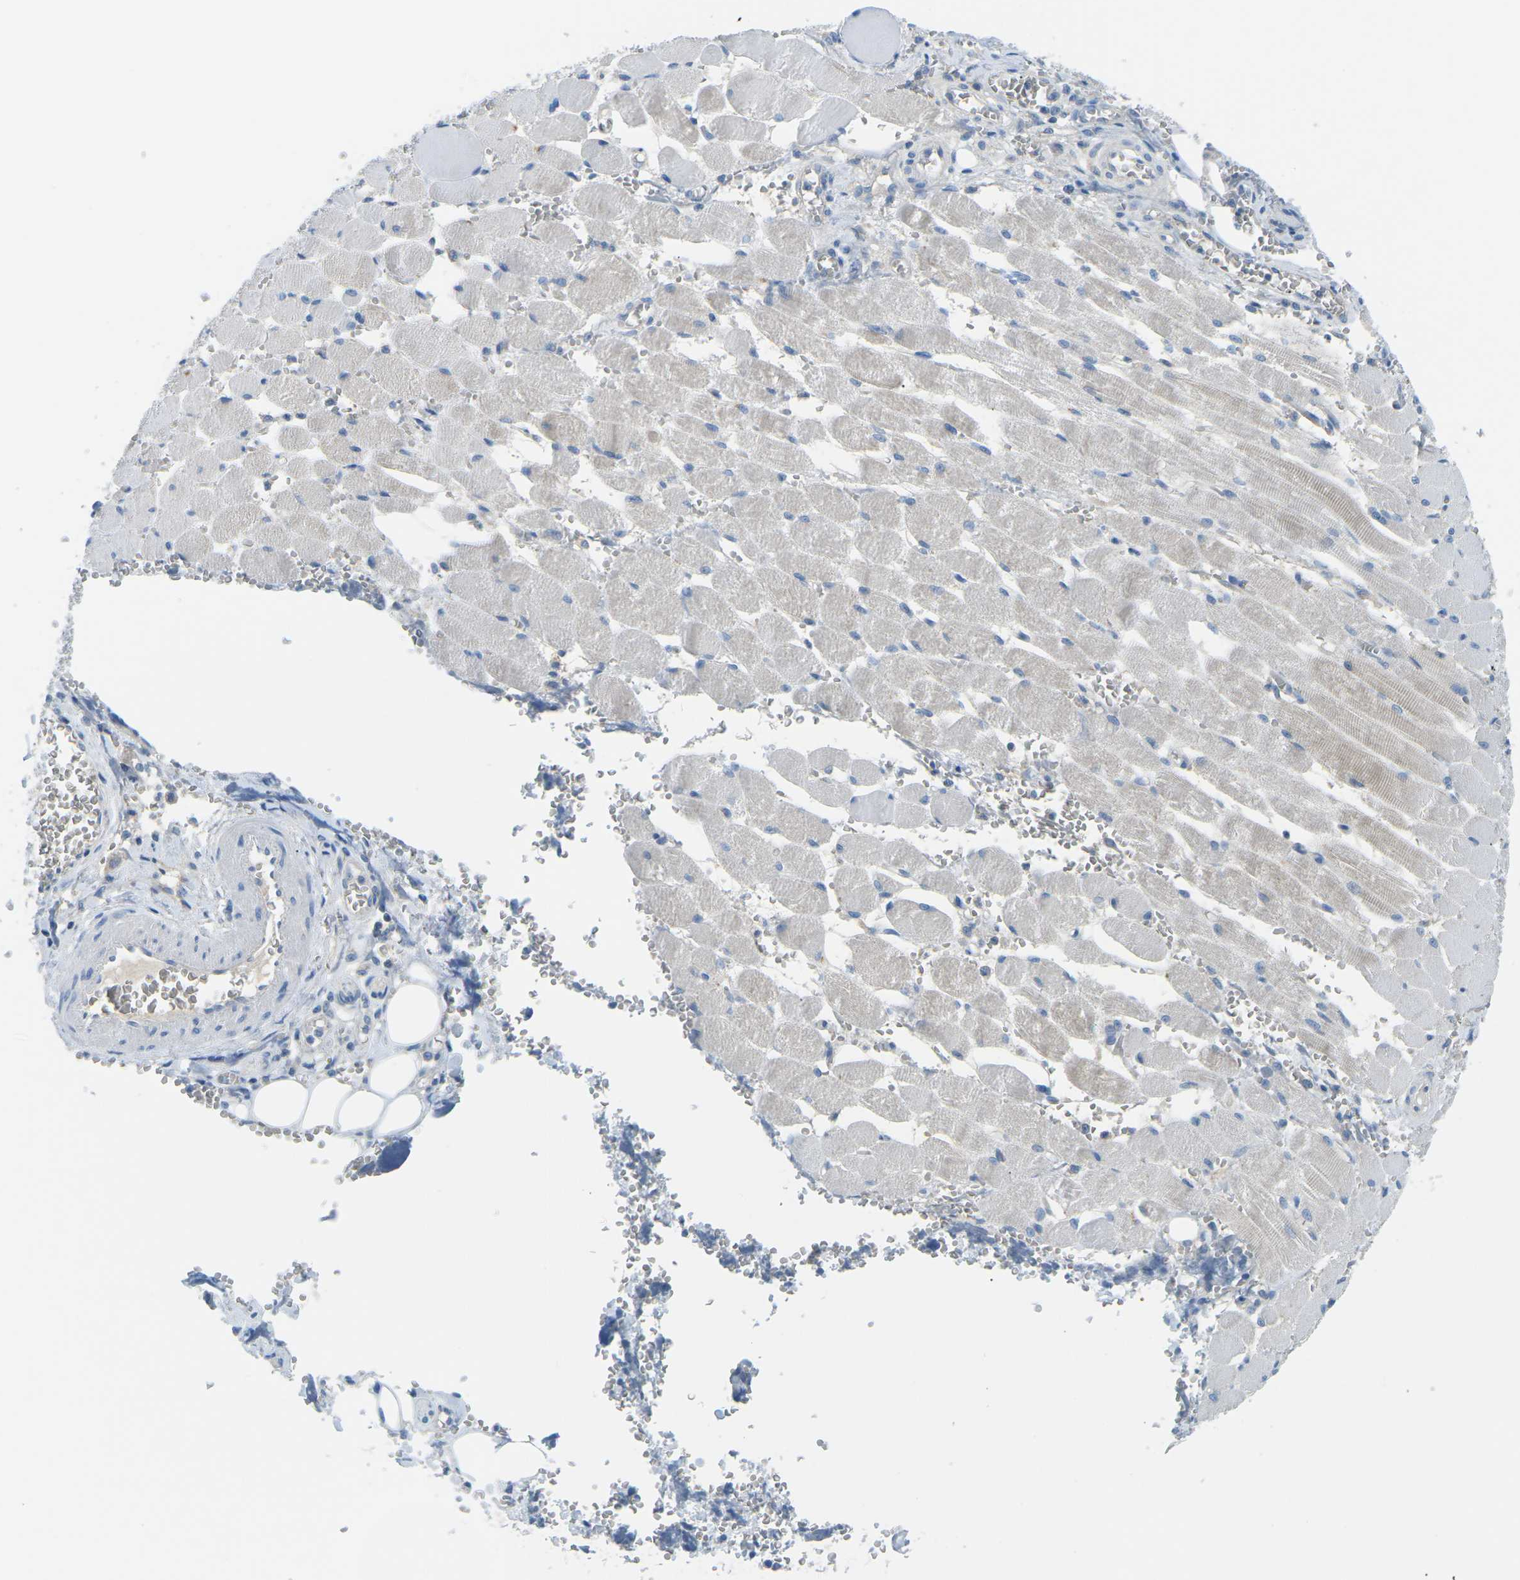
{"staining": {"intensity": "negative", "quantity": "none", "location": "none"}, "tissue": "adipose tissue", "cell_type": "Adipocytes", "image_type": "normal", "snomed": [{"axis": "morphology", "description": "Squamous cell carcinoma, NOS"}, {"axis": "topography", "description": "Oral tissue"}, {"axis": "topography", "description": "Head-Neck"}], "caption": "This is a photomicrograph of IHC staining of normal adipose tissue, which shows no positivity in adipocytes.", "gene": "CD47", "patient": {"sex": "female", "age": 50}}